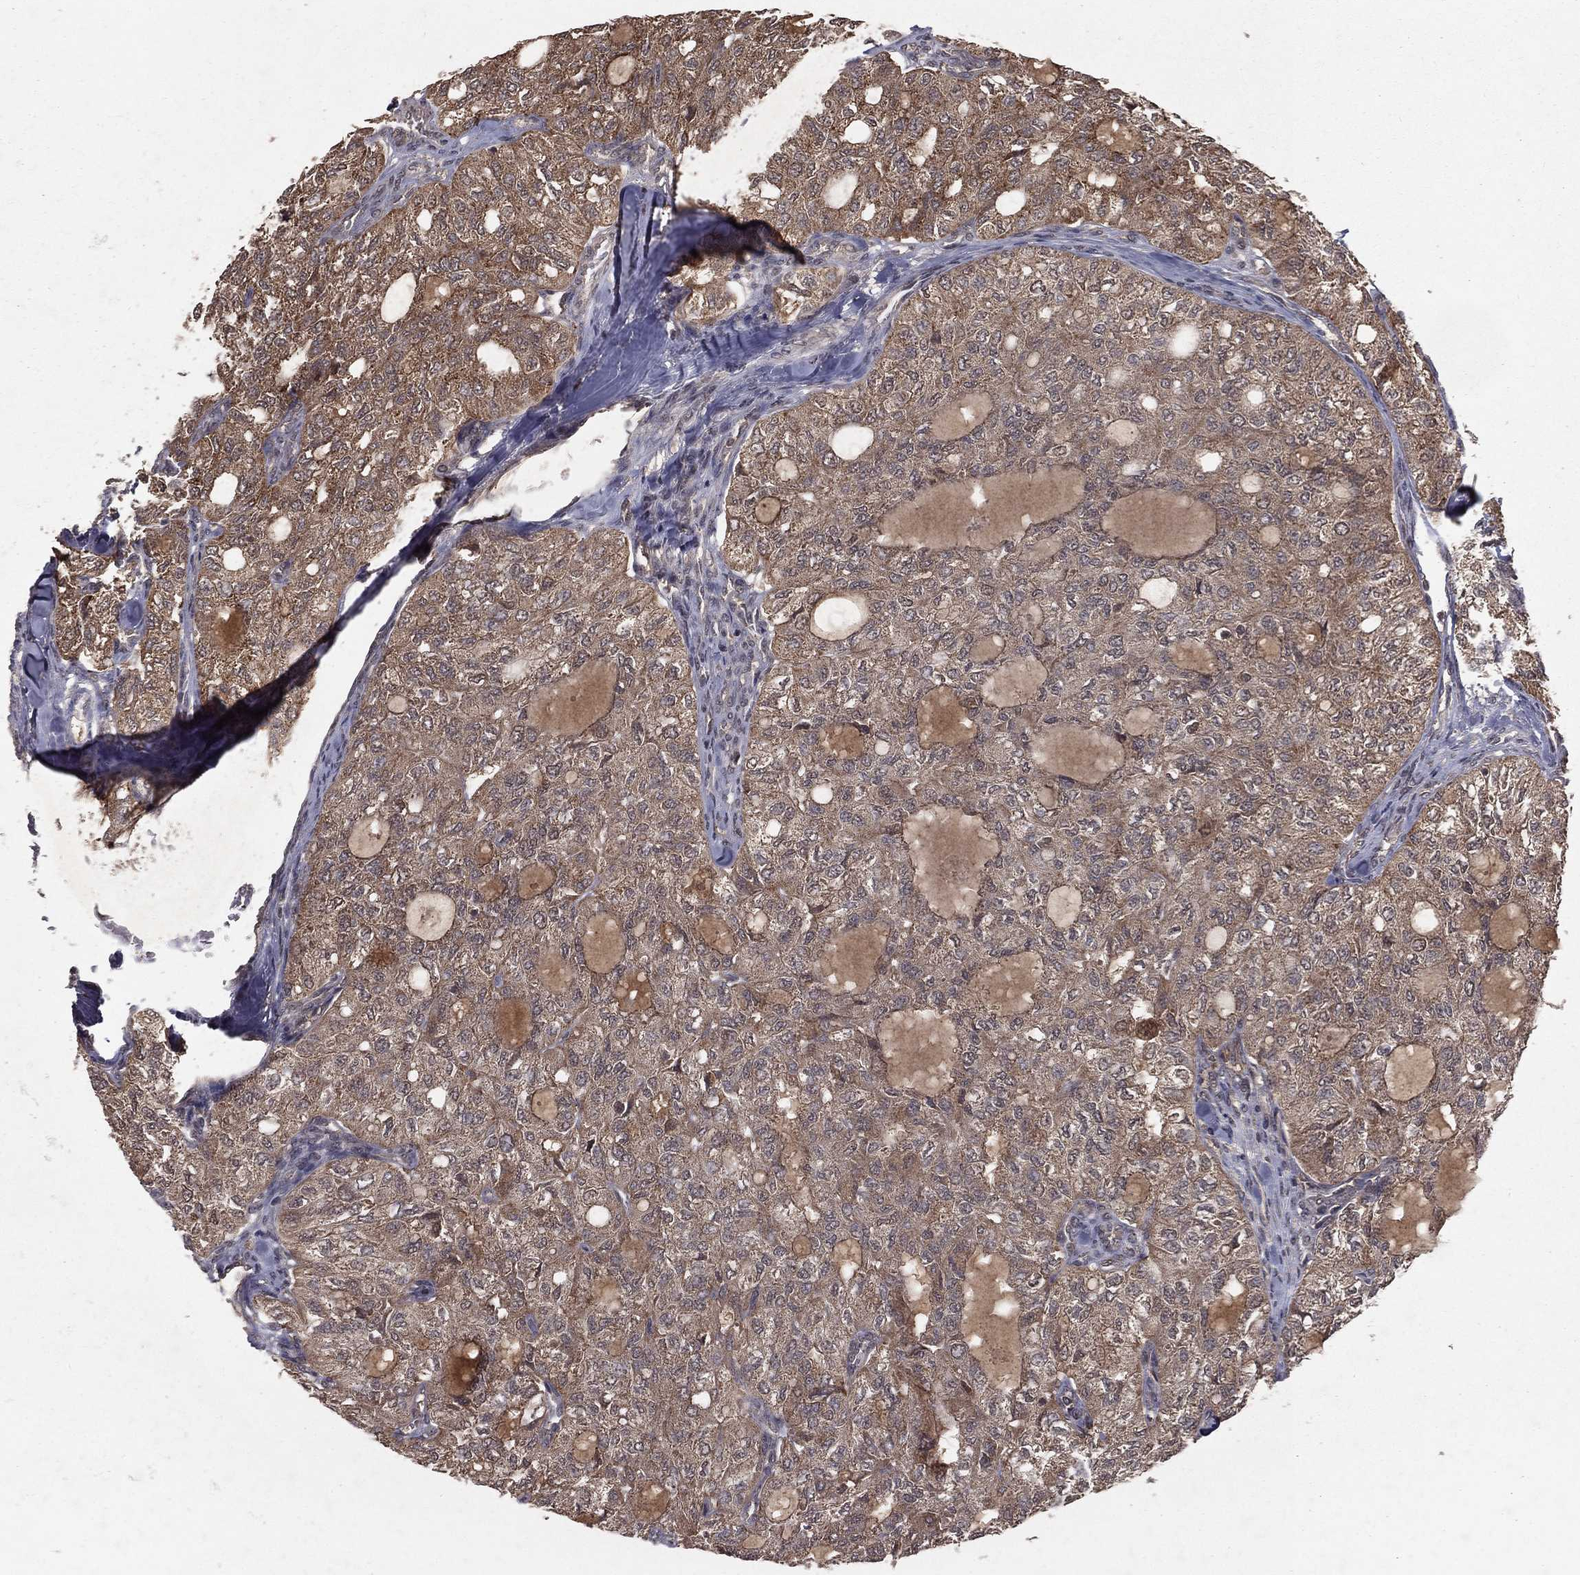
{"staining": {"intensity": "weak", "quantity": "25%-75%", "location": "cytoplasmic/membranous"}, "tissue": "thyroid cancer", "cell_type": "Tumor cells", "image_type": "cancer", "snomed": [{"axis": "morphology", "description": "Follicular adenoma carcinoma, NOS"}, {"axis": "topography", "description": "Thyroid gland"}], "caption": "IHC of human thyroid cancer (follicular adenoma carcinoma) displays low levels of weak cytoplasmic/membranous positivity in about 25%-75% of tumor cells.", "gene": "ZDHHC15", "patient": {"sex": "male", "age": 75}}